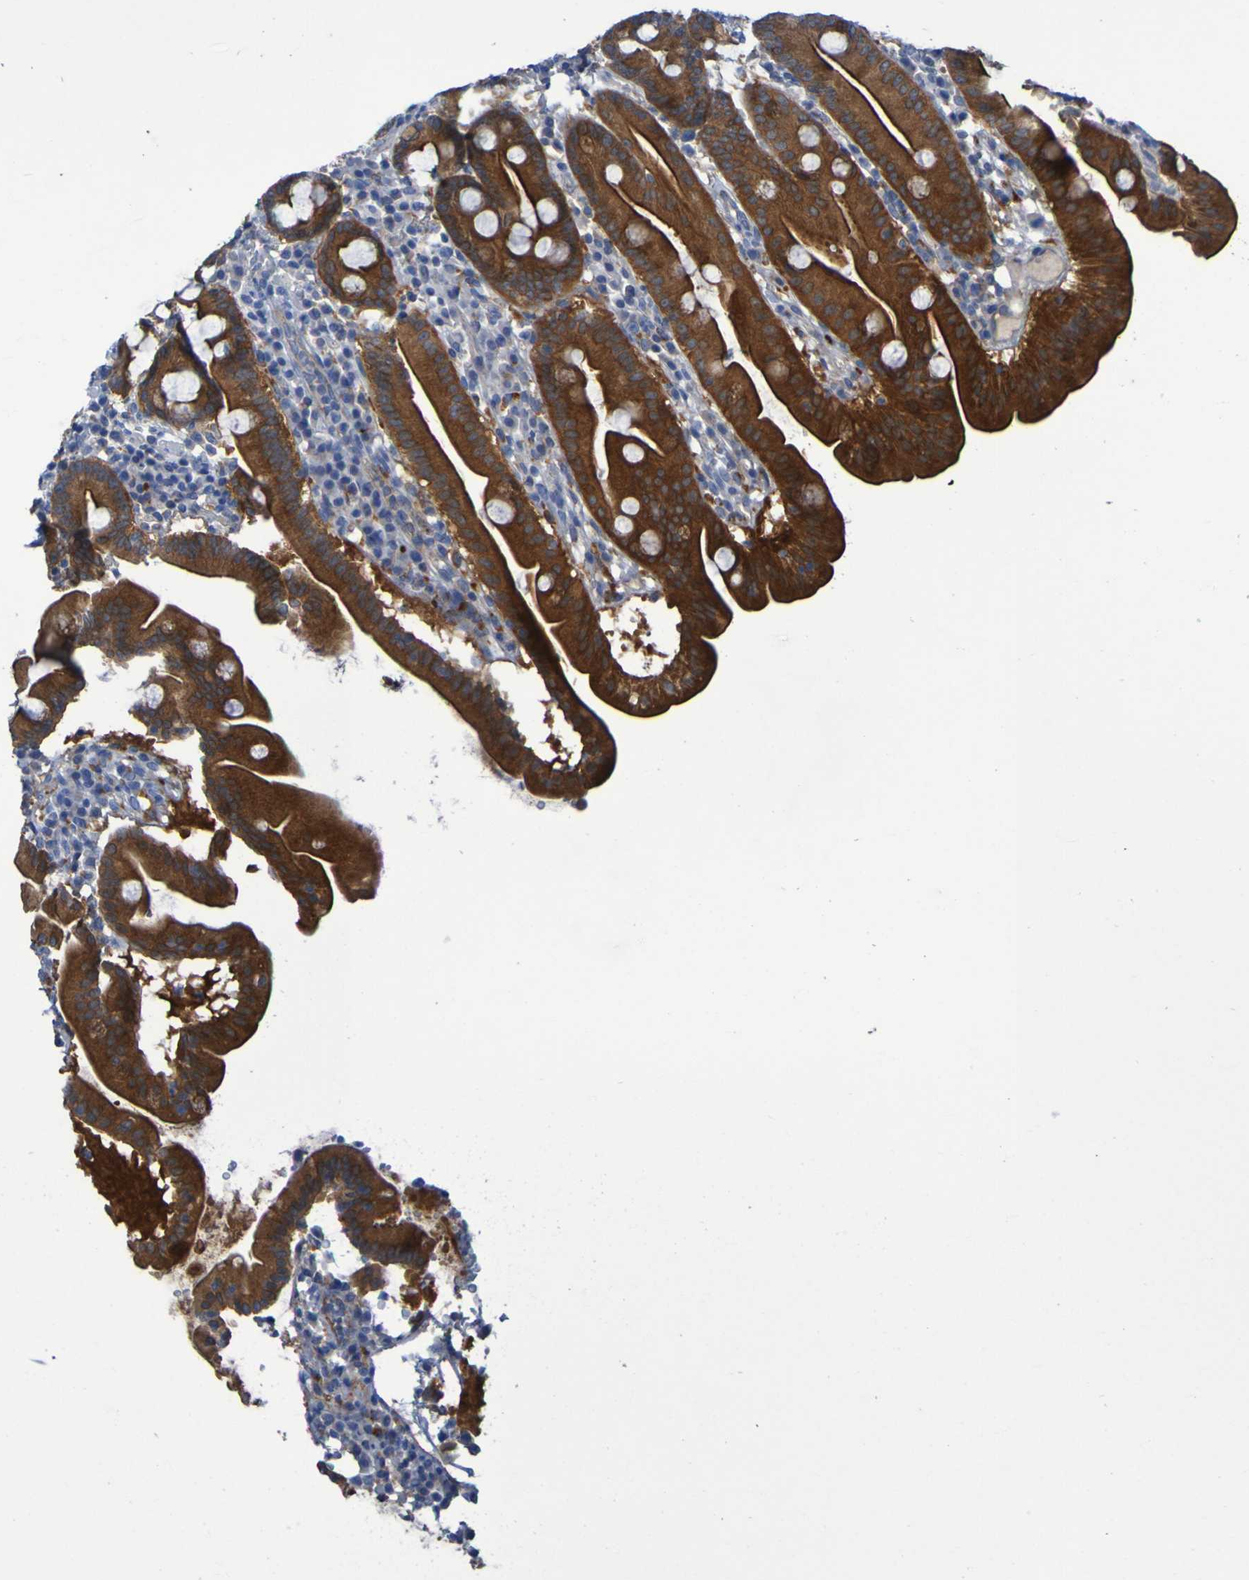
{"staining": {"intensity": "strong", "quantity": ">75%", "location": "cytoplasmic/membranous"}, "tissue": "duodenum", "cell_type": "Glandular cells", "image_type": "normal", "snomed": [{"axis": "morphology", "description": "Normal tissue, NOS"}, {"axis": "topography", "description": "Duodenum"}], "caption": "Strong cytoplasmic/membranous protein positivity is seen in approximately >75% of glandular cells in duodenum. (DAB IHC, brown staining for protein, blue staining for nuclei).", "gene": "ARHGEF16", "patient": {"sex": "male", "age": 50}}